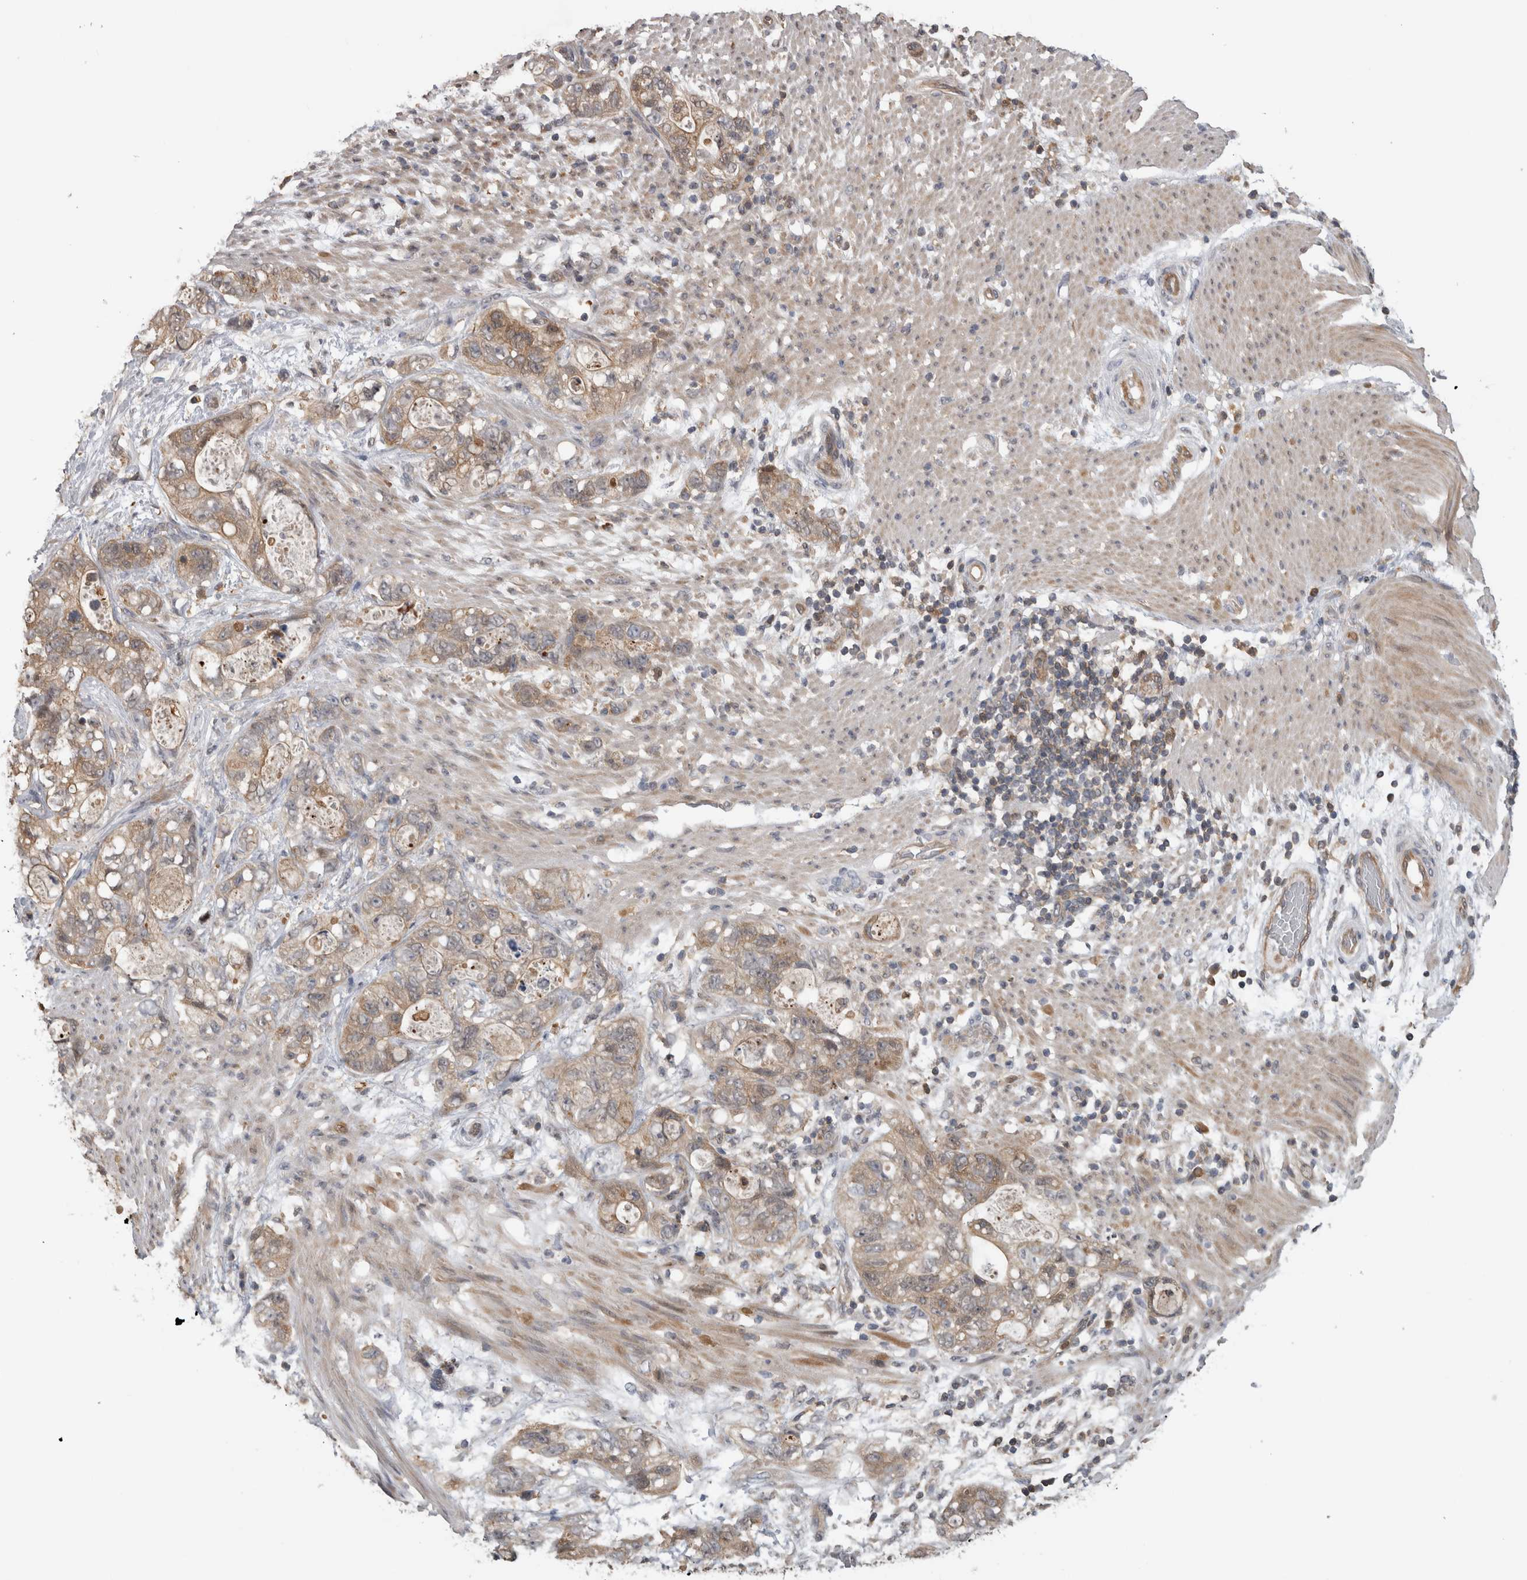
{"staining": {"intensity": "weak", "quantity": ">75%", "location": "cytoplasmic/membranous"}, "tissue": "stomach cancer", "cell_type": "Tumor cells", "image_type": "cancer", "snomed": [{"axis": "morphology", "description": "Normal tissue, NOS"}, {"axis": "morphology", "description": "Adenocarcinoma, NOS"}, {"axis": "topography", "description": "Stomach"}], "caption": "An IHC photomicrograph of tumor tissue is shown. Protein staining in brown shows weak cytoplasmic/membranous positivity in stomach cancer (adenocarcinoma) within tumor cells.", "gene": "USH1G", "patient": {"sex": "female", "age": 89}}